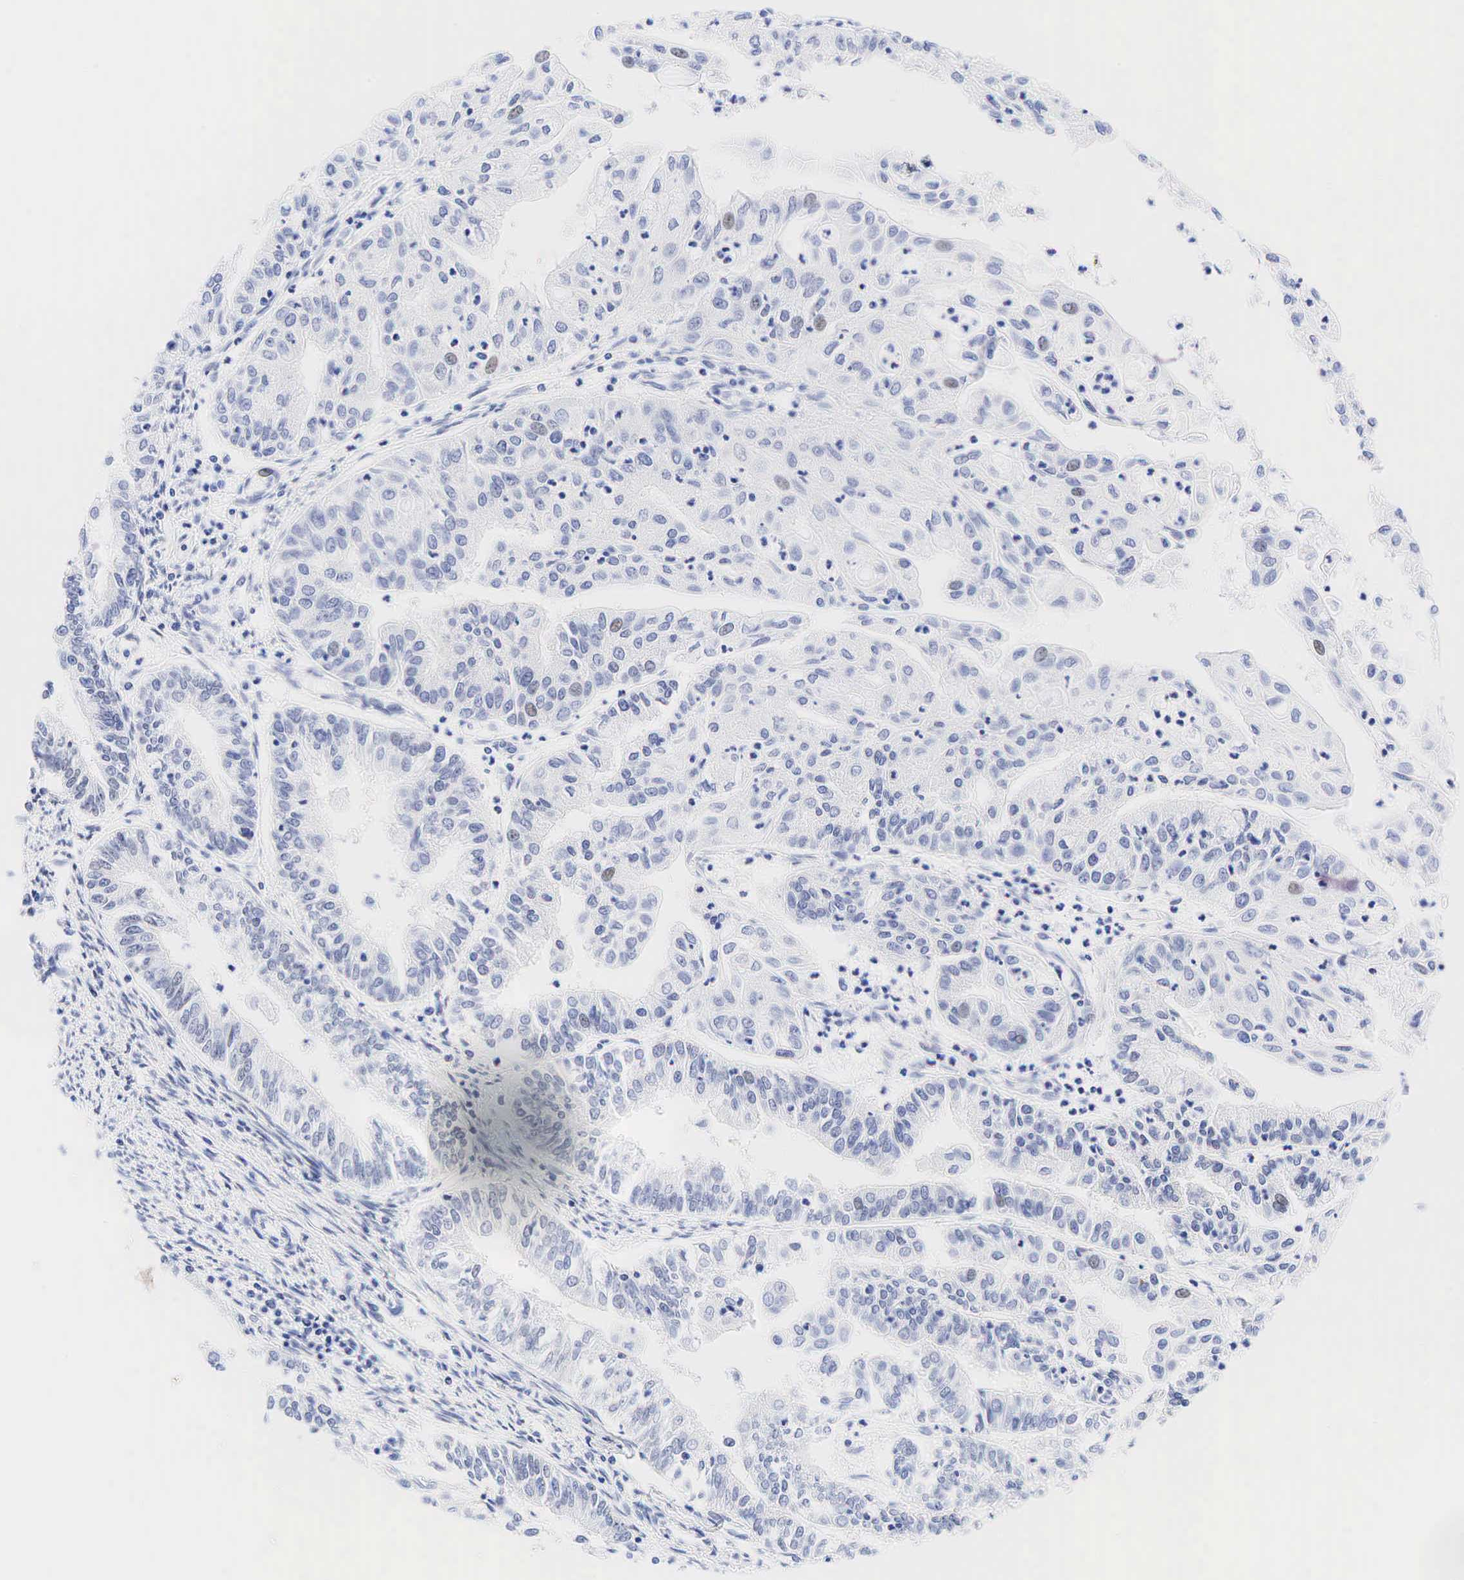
{"staining": {"intensity": "weak", "quantity": "<25%", "location": "nuclear"}, "tissue": "endometrial cancer", "cell_type": "Tumor cells", "image_type": "cancer", "snomed": [{"axis": "morphology", "description": "Adenocarcinoma, NOS"}, {"axis": "topography", "description": "Endometrium"}], "caption": "The histopathology image shows no significant staining in tumor cells of endometrial cancer (adenocarcinoma).", "gene": "ESR1", "patient": {"sex": "female", "age": 75}}